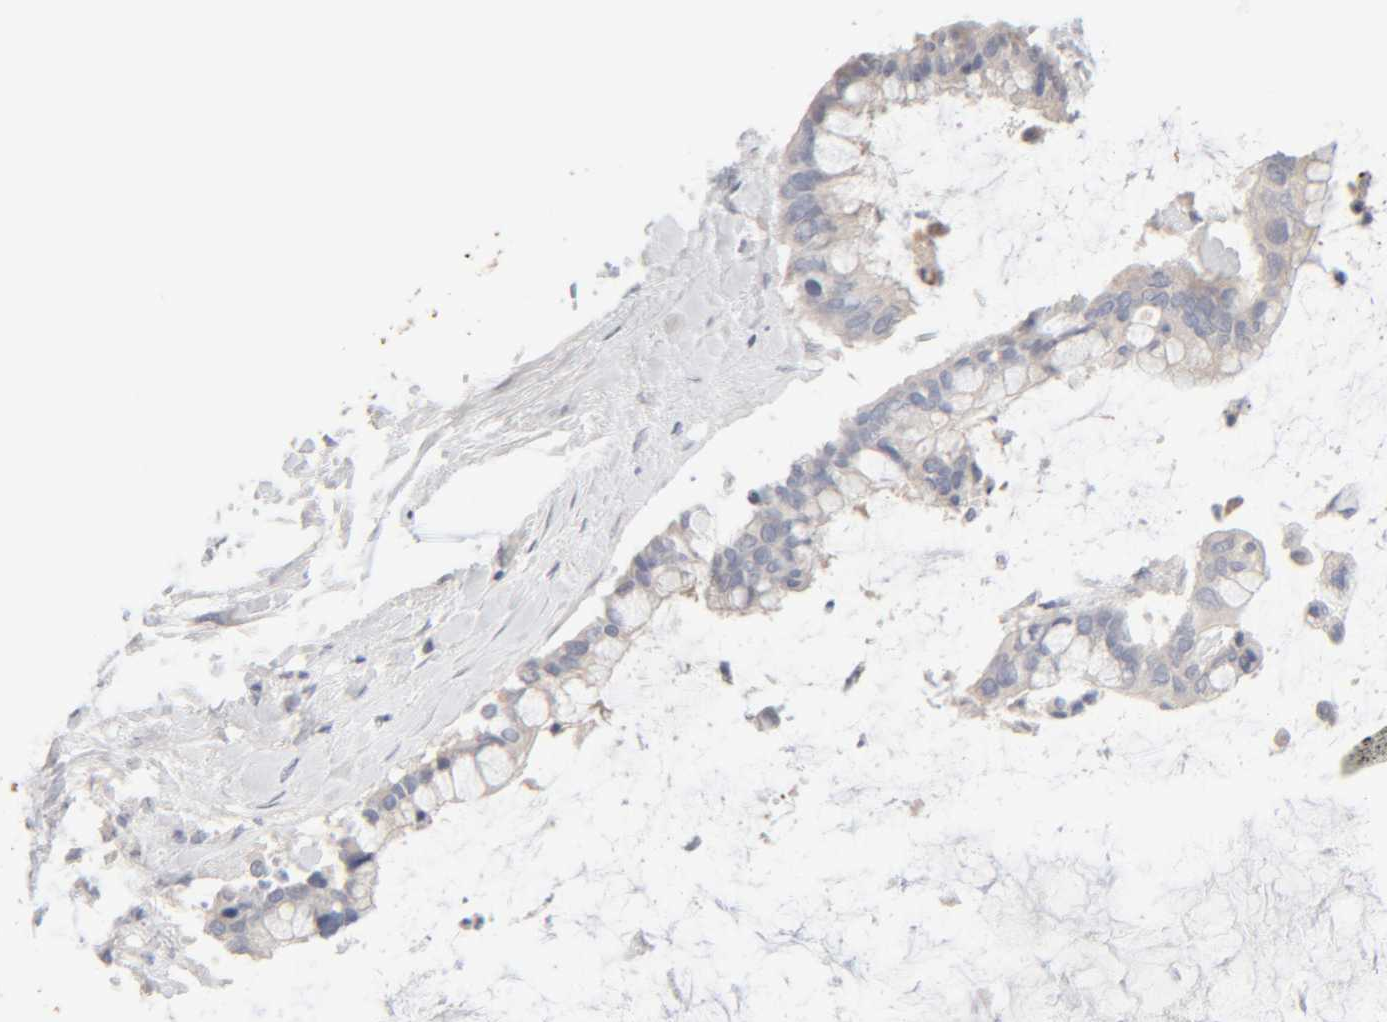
{"staining": {"intensity": "negative", "quantity": "none", "location": "none"}, "tissue": "pancreatic cancer", "cell_type": "Tumor cells", "image_type": "cancer", "snomed": [{"axis": "morphology", "description": "Adenocarcinoma, NOS"}, {"axis": "topography", "description": "Pancreas"}], "caption": "Image shows no significant protein positivity in tumor cells of adenocarcinoma (pancreatic).", "gene": "RIDA", "patient": {"sex": "male", "age": 41}}